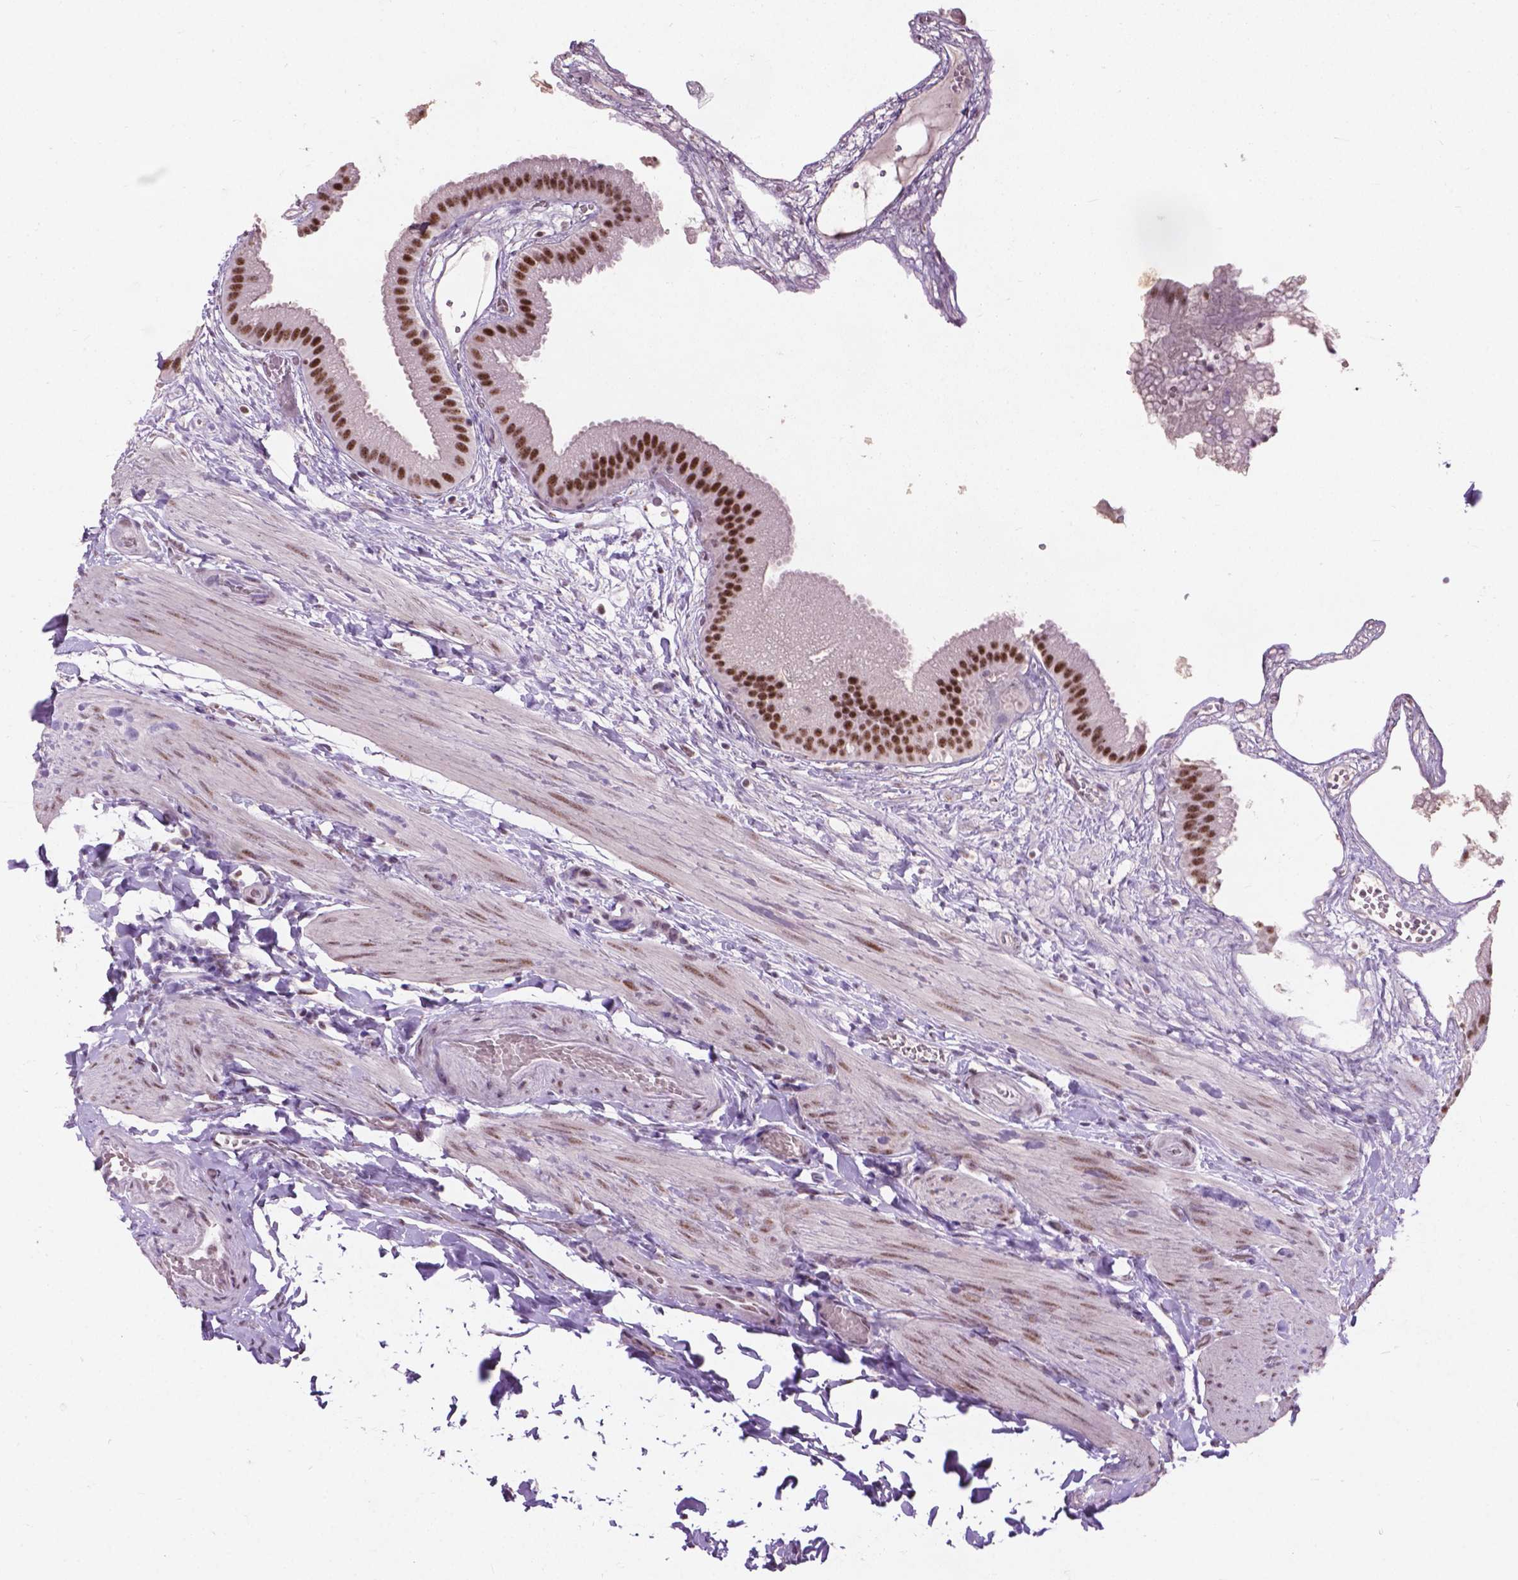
{"staining": {"intensity": "strong", "quantity": ">75%", "location": "nuclear"}, "tissue": "gallbladder", "cell_type": "Glandular cells", "image_type": "normal", "snomed": [{"axis": "morphology", "description": "Normal tissue, NOS"}, {"axis": "topography", "description": "Gallbladder"}], "caption": "Benign gallbladder was stained to show a protein in brown. There is high levels of strong nuclear staining in approximately >75% of glandular cells. The protein is stained brown, and the nuclei are stained in blue (DAB IHC with brightfield microscopy, high magnification).", "gene": "COIL", "patient": {"sex": "female", "age": 63}}